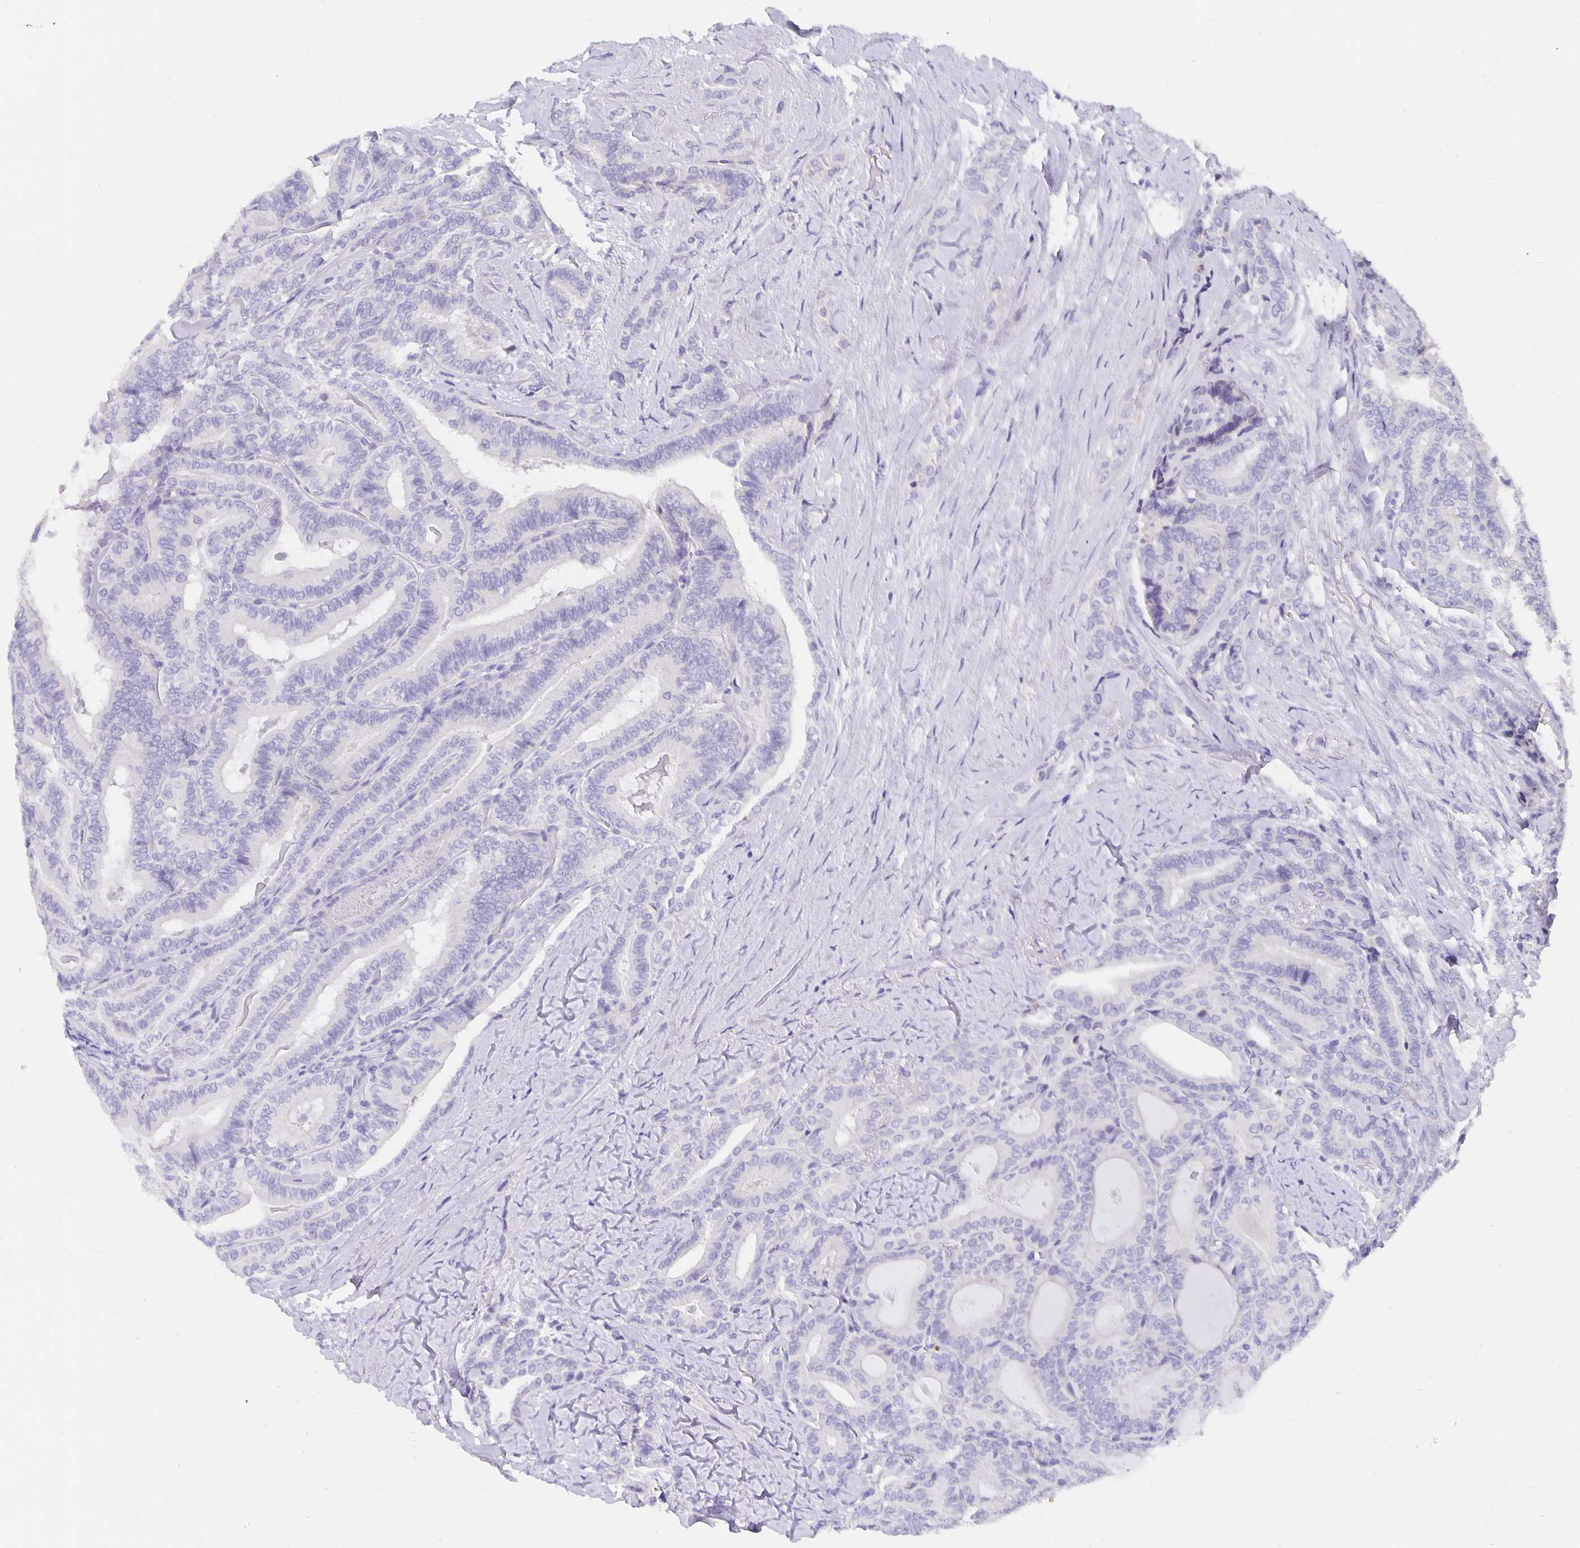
{"staining": {"intensity": "negative", "quantity": "none", "location": "none"}, "tissue": "thyroid cancer", "cell_type": "Tumor cells", "image_type": "cancer", "snomed": [{"axis": "morphology", "description": "Papillary adenocarcinoma, NOS"}, {"axis": "topography", "description": "Thyroid gland"}], "caption": "Thyroid papillary adenocarcinoma was stained to show a protein in brown. There is no significant staining in tumor cells.", "gene": "CFAP74", "patient": {"sex": "male", "age": 61}}